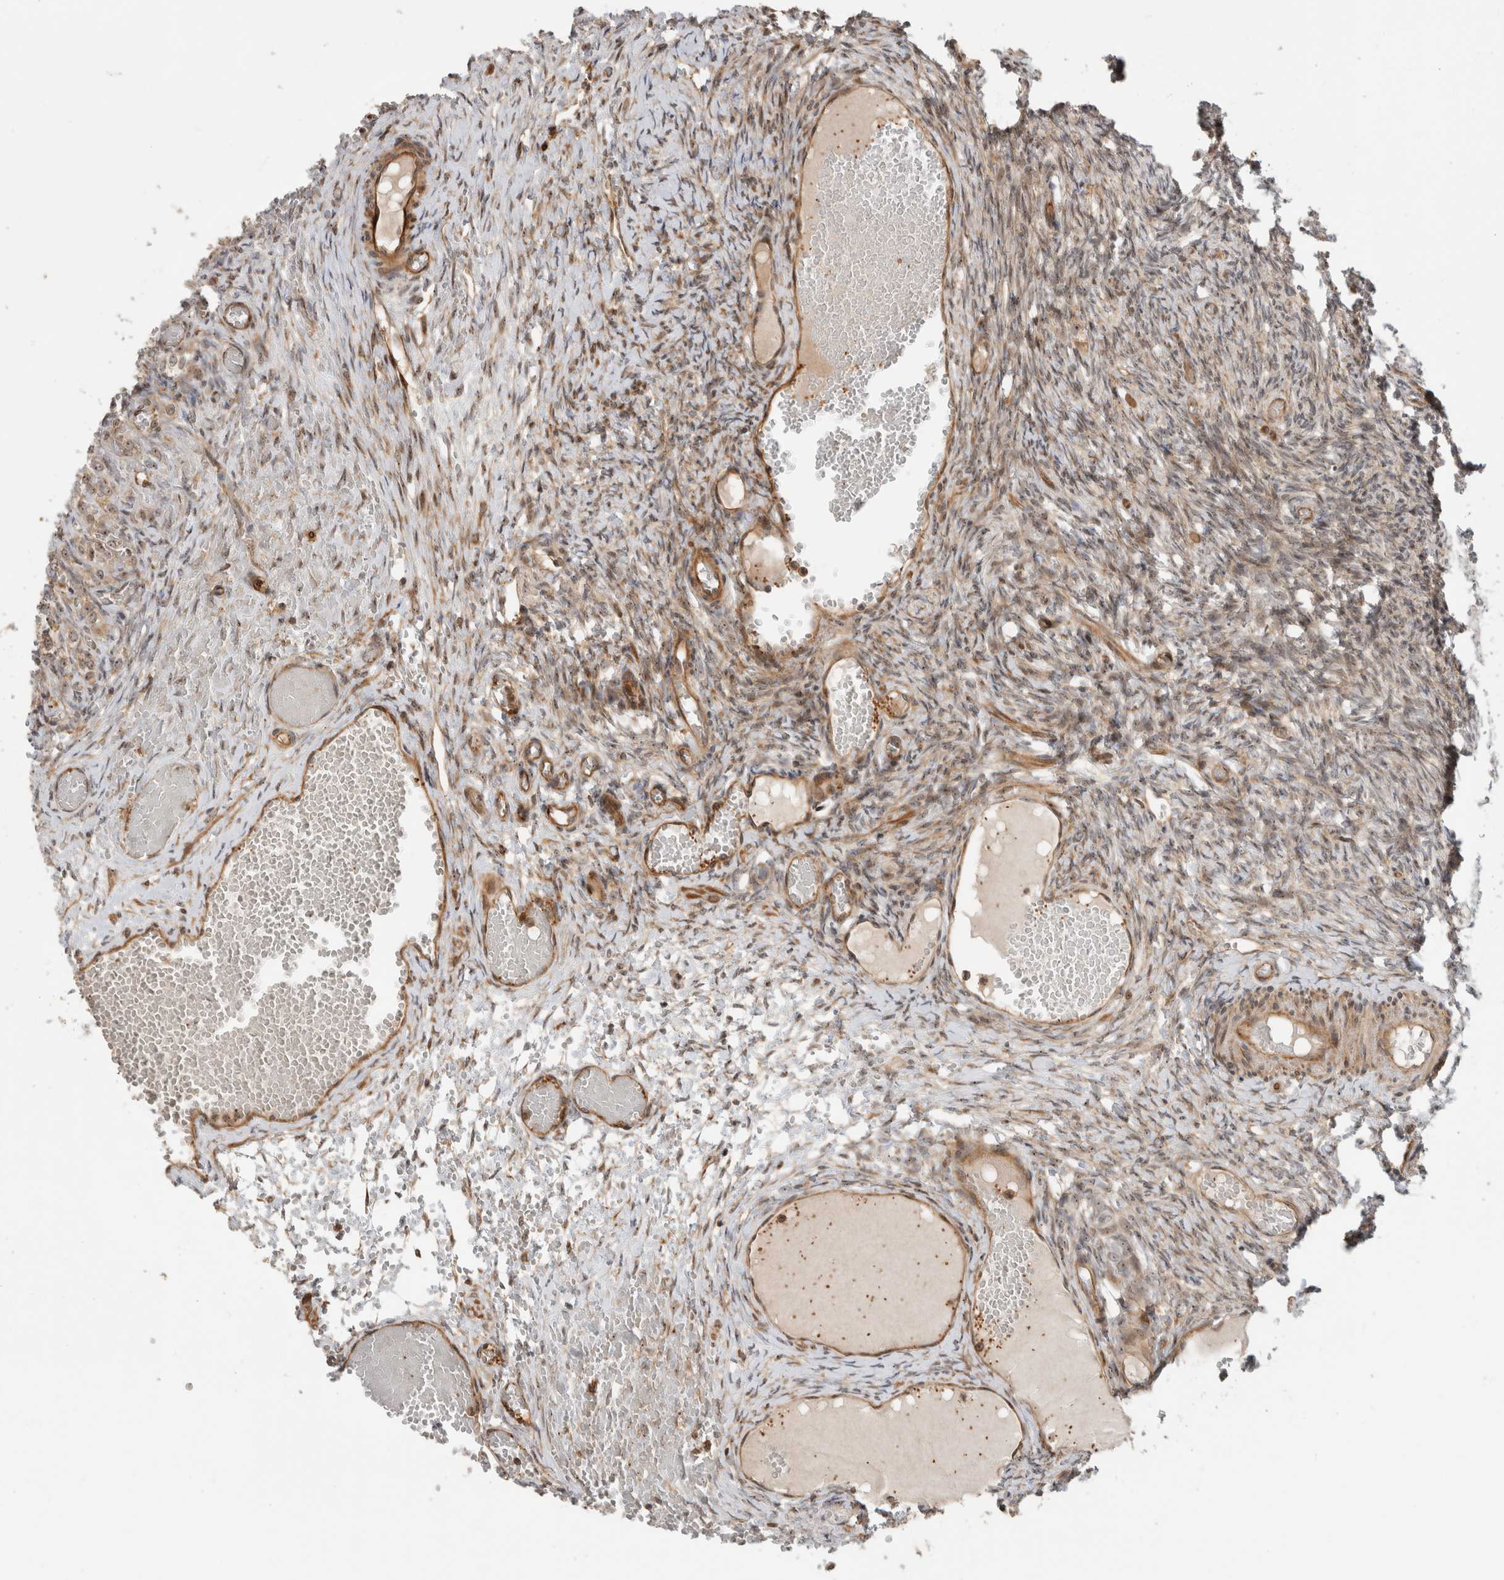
{"staining": {"intensity": "weak", "quantity": ">75%", "location": "cytoplasmic/membranous,nuclear"}, "tissue": "ovary", "cell_type": "Ovarian stroma cells", "image_type": "normal", "snomed": [{"axis": "morphology", "description": "Adenocarcinoma, NOS"}, {"axis": "topography", "description": "Endometrium"}], "caption": "Human ovary stained with a brown dye reveals weak cytoplasmic/membranous,nuclear positive expression in approximately >75% of ovarian stroma cells.", "gene": "WASF2", "patient": {"sex": "female", "age": 32}}